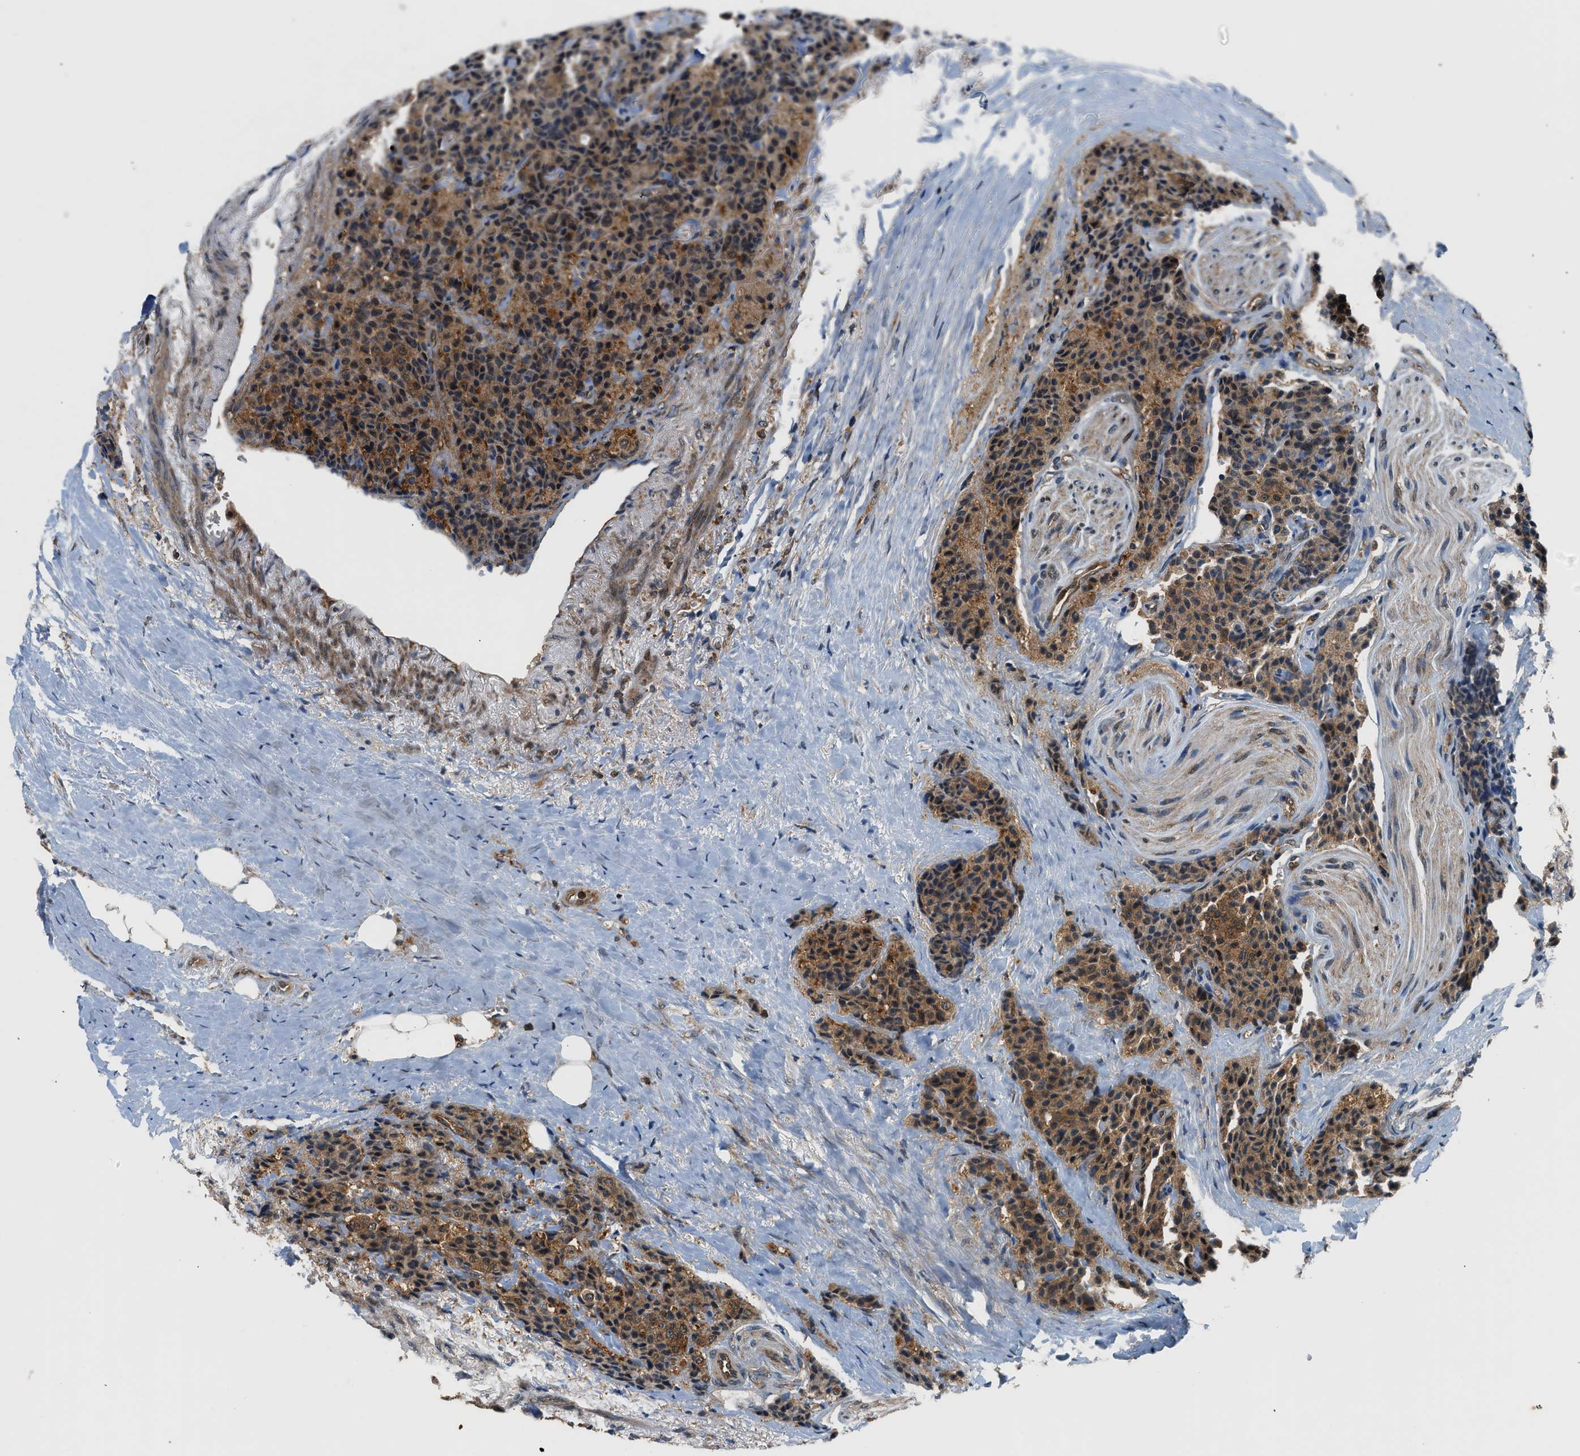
{"staining": {"intensity": "moderate", "quantity": ">75%", "location": "cytoplasmic/membranous"}, "tissue": "carcinoid", "cell_type": "Tumor cells", "image_type": "cancer", "snomed": [{"axis": "morphology", "description": "Carcinoid, malignant, NOS"}, {"axis": "topography", "description": "Colon"}], "caption": "Carcinoid tissue demonstrates moderate cytoplasmic/membranous positivity in approximately >75% of tumor cells, visualized by immunohistochemistry.", "gene": "OXSR1", "patient": {"sex": "female", "age": 61}}